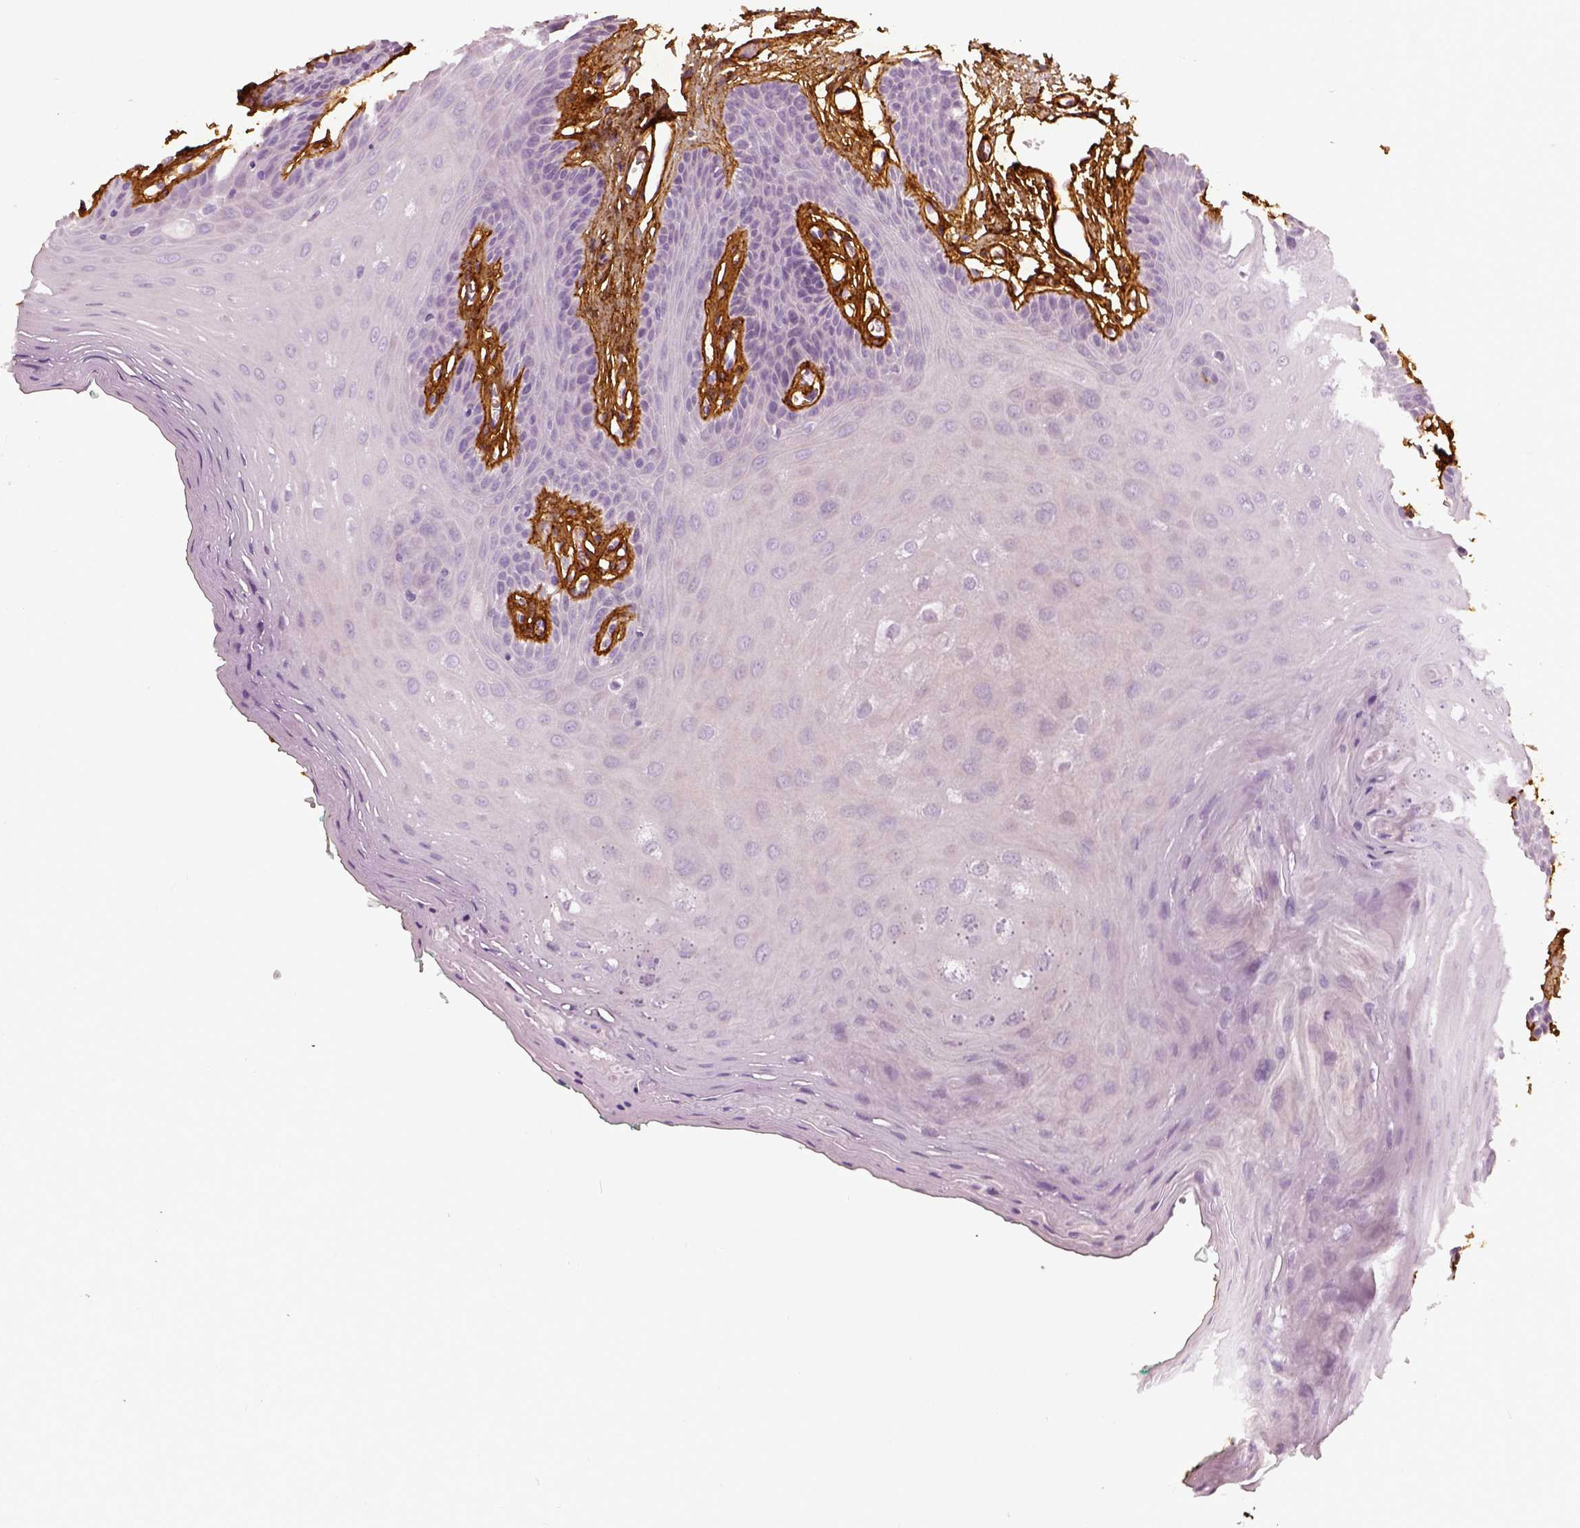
{"staining": {"intensity": "negative", "quantity": "none", "location": "none"}, "tissue": "oral mucosa", "cell_type": "Squamous epithelial cells", "image_type": "normal", "snomed": [{"axis": "morphology", "description": "Normal tissue, NOS"}, {"axis": "morphology", "description": "Squamous cell carcinoma, NOS"}, {"axis": "topography", "description": "Oral tissue"}, {"axis": "topography", "description": "Head-Neck"}], "caption": "High magnification brightfield microscopy of benign oral mucosa stained with DAB (brown) and counterstained with hematoxylin (blue): squamous epithelial cells show no significant staining. (Stains: DAB (3,3'-diaminobenzidine) IHC with hematoxylin counter stain, Microscopy: brightfield microscopy at high magnification).", "gene": "COL6A2", "patient": {"sex": "female", "age": 50}}